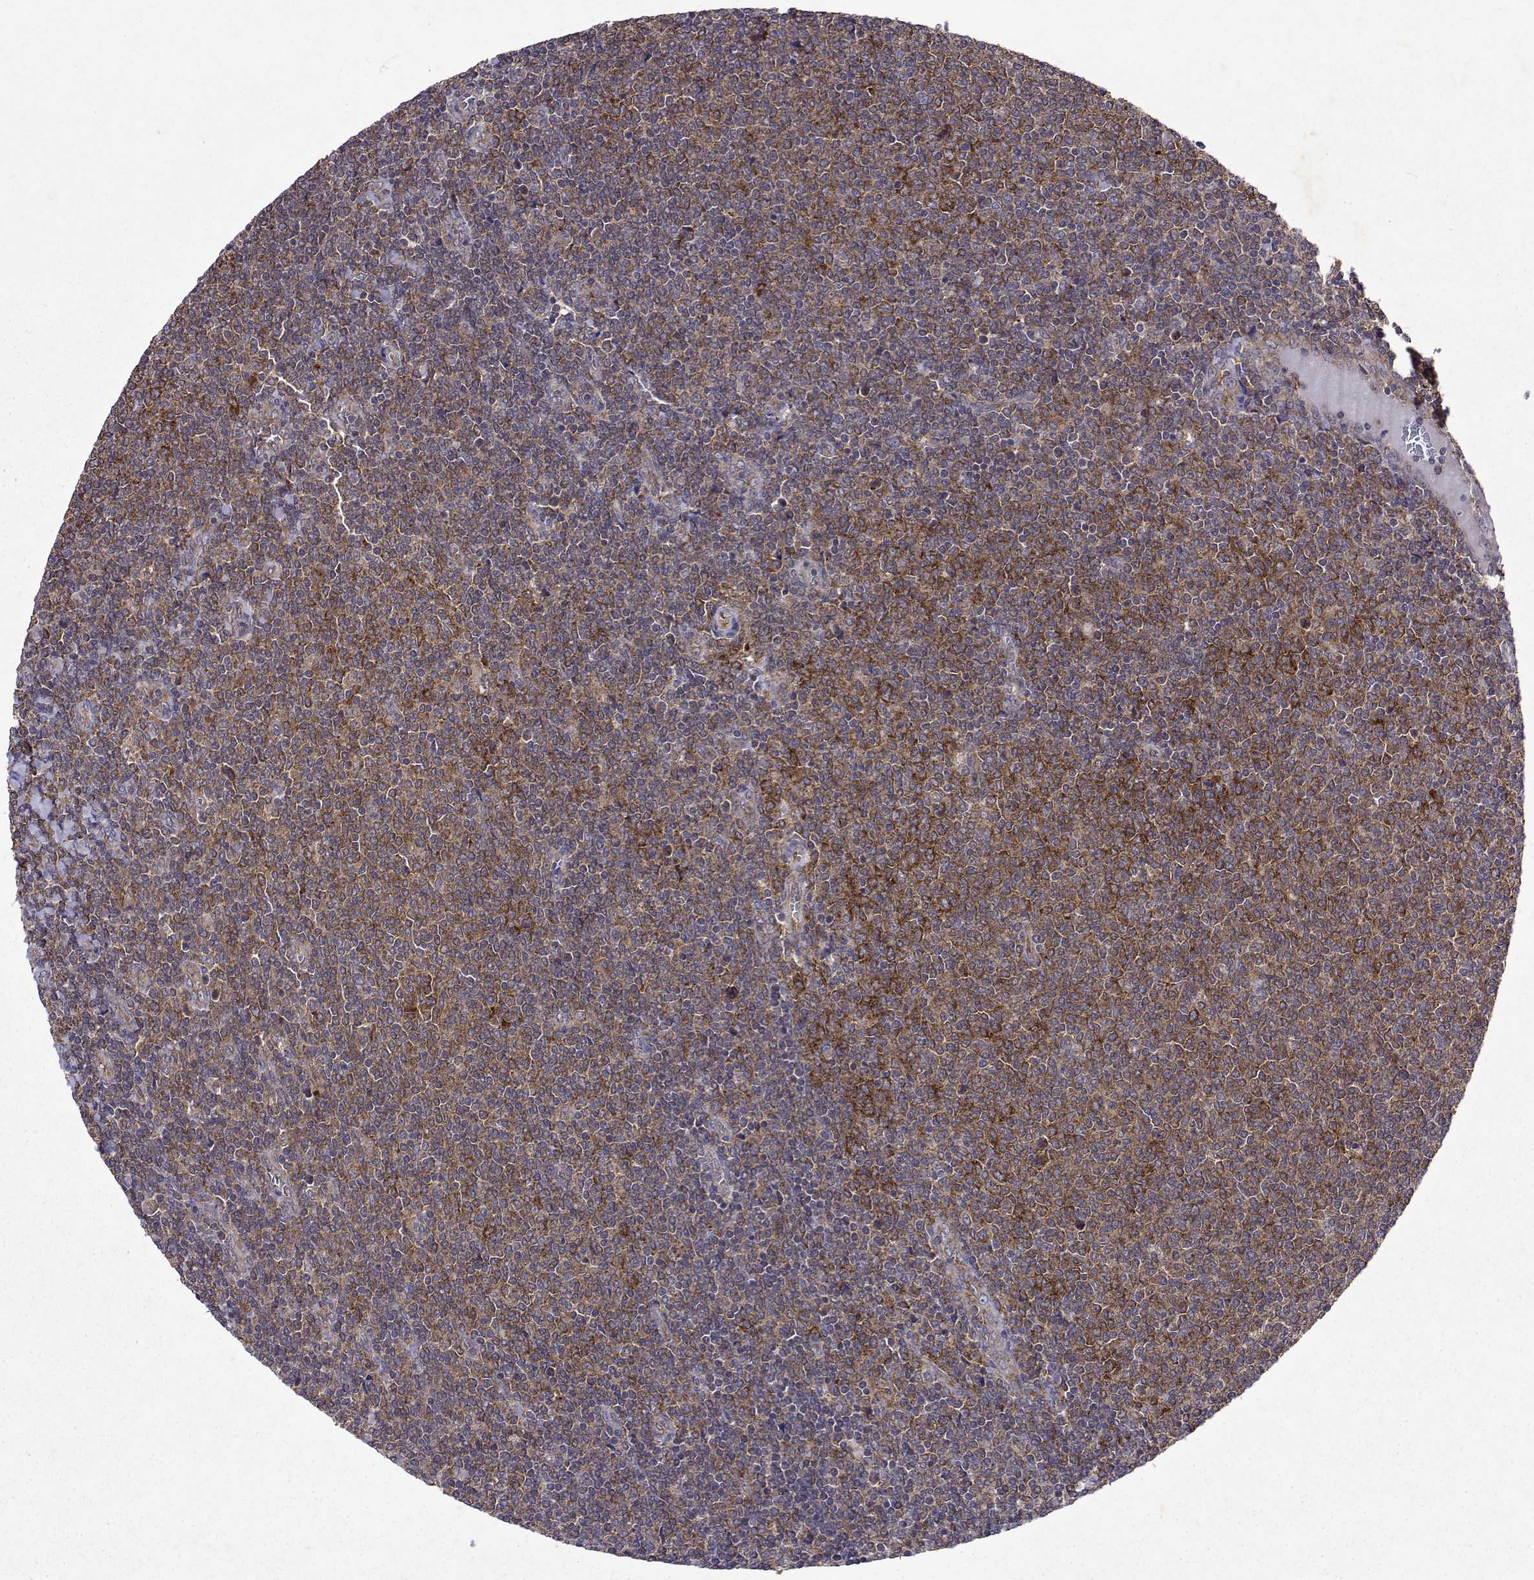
{"staining": {"intensity": "moderate", "quantity": ">75%", "location": "cytoplasmic/membranous"}, "tissue": "lymphoma", "cell_type": "Tumor cells", "image_type": "cancer", "snomed": [{"axis": "morphology", "description": "Malignant lymphoma, non-Hodgkin's type, Low grade"}, {"axis": "topography", "description": "Lymph node"}], "caption": "Approximately >75% of tumor cells in human low-grade malignant lymphoma, non-Hodgkin's type exhibit moderate cytoplasmic/membranous protein staining as visualized by brown immunohistochemical staining.", "gene": "TARBP2", "patient": {"sex": "male", "age": 52}}